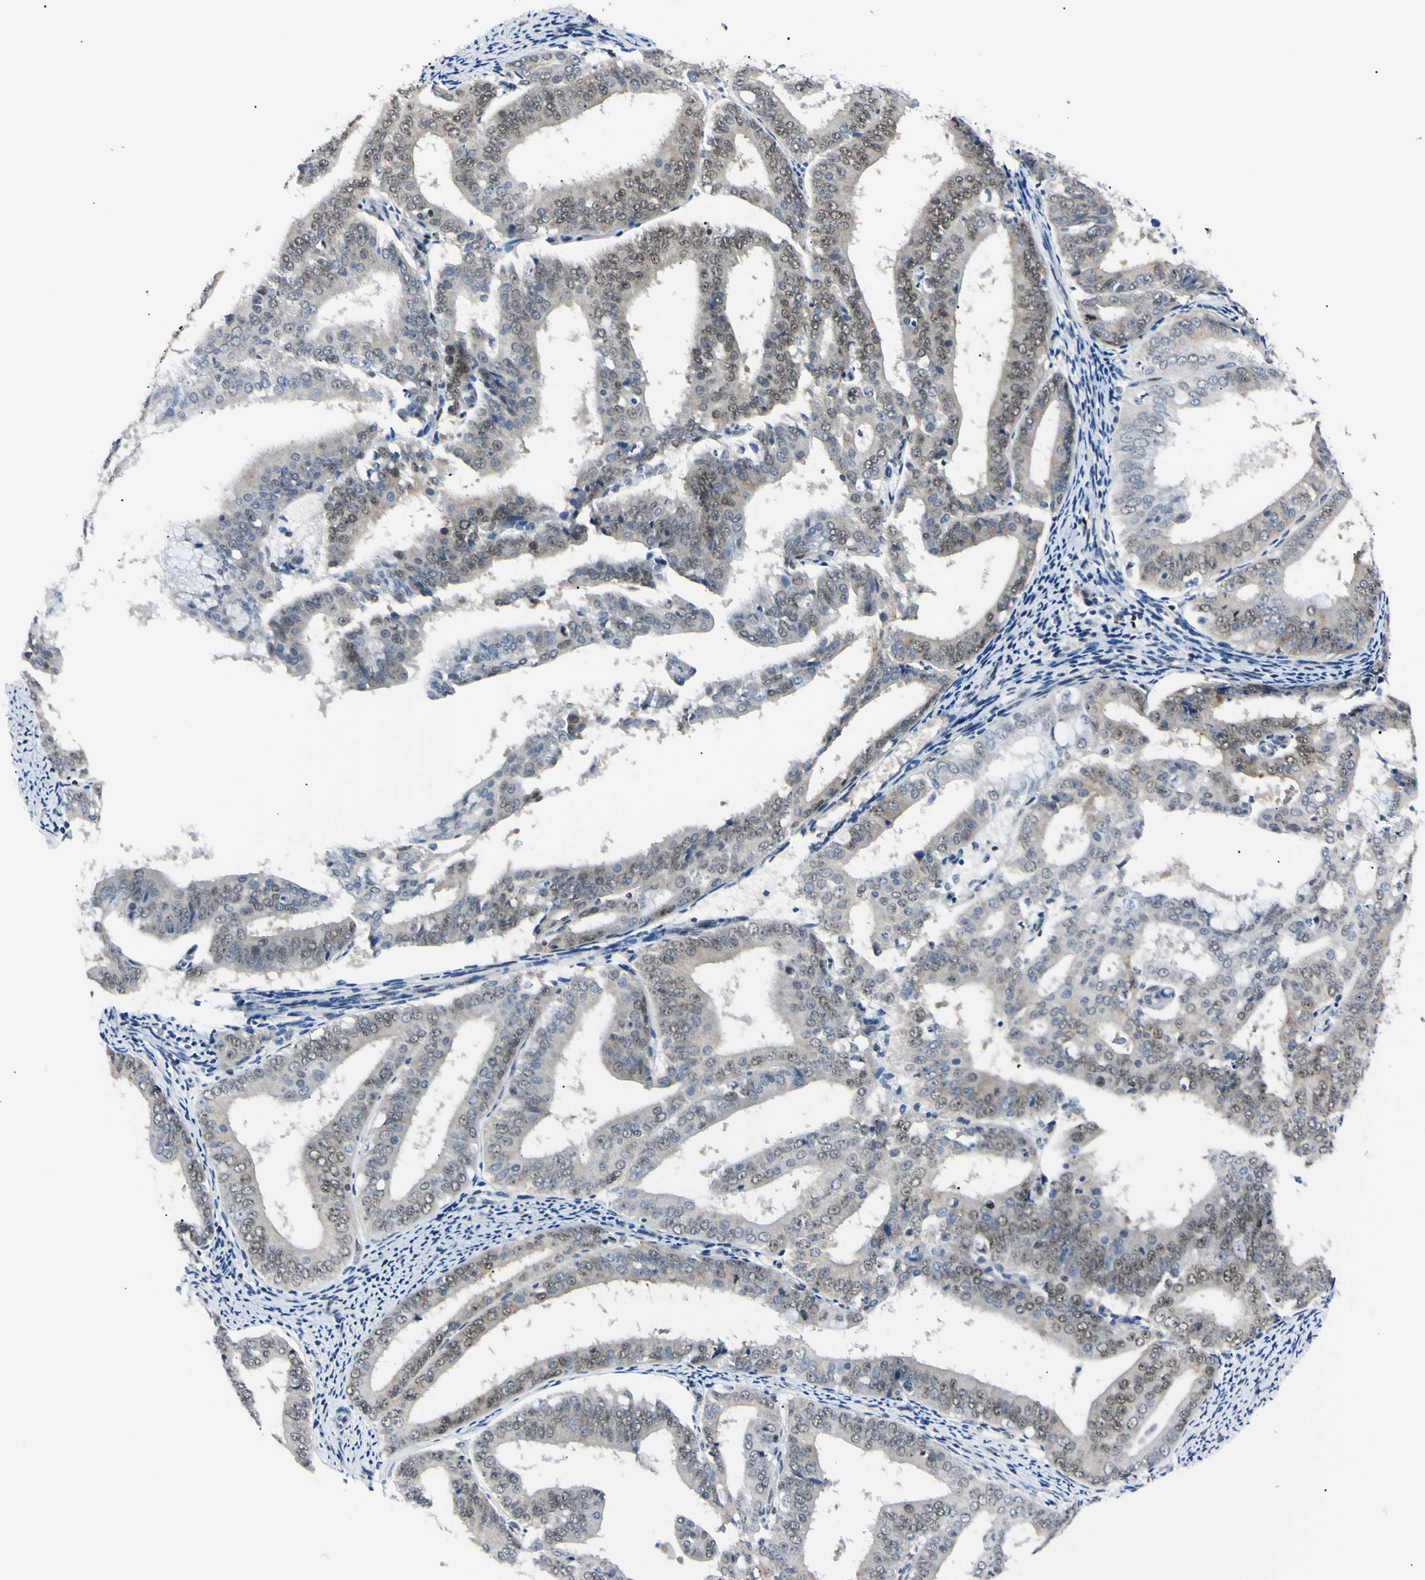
{"staining": {"intensity": "weak", "quantity": "25%-75%", "location": "nuclear"}, "tissue": "endometrial cancer", "cell_type": "Tumor cells", "image_type": "cancer", "snomed": [{"axis": "morphology", "description": "Adenocarcinoma, NOS"}, {"axis": "topography", "description": "Endometrium"}], "caption": "Immunohistochemical staining of endometrial cancer displays low levels of weak nuclear expression in about 25%-75% of tumor cells. (IHC, brightfield microscopy, high magnification).", "gene": "C1orf174", "patient": {"sex": "female", "age": 63}}